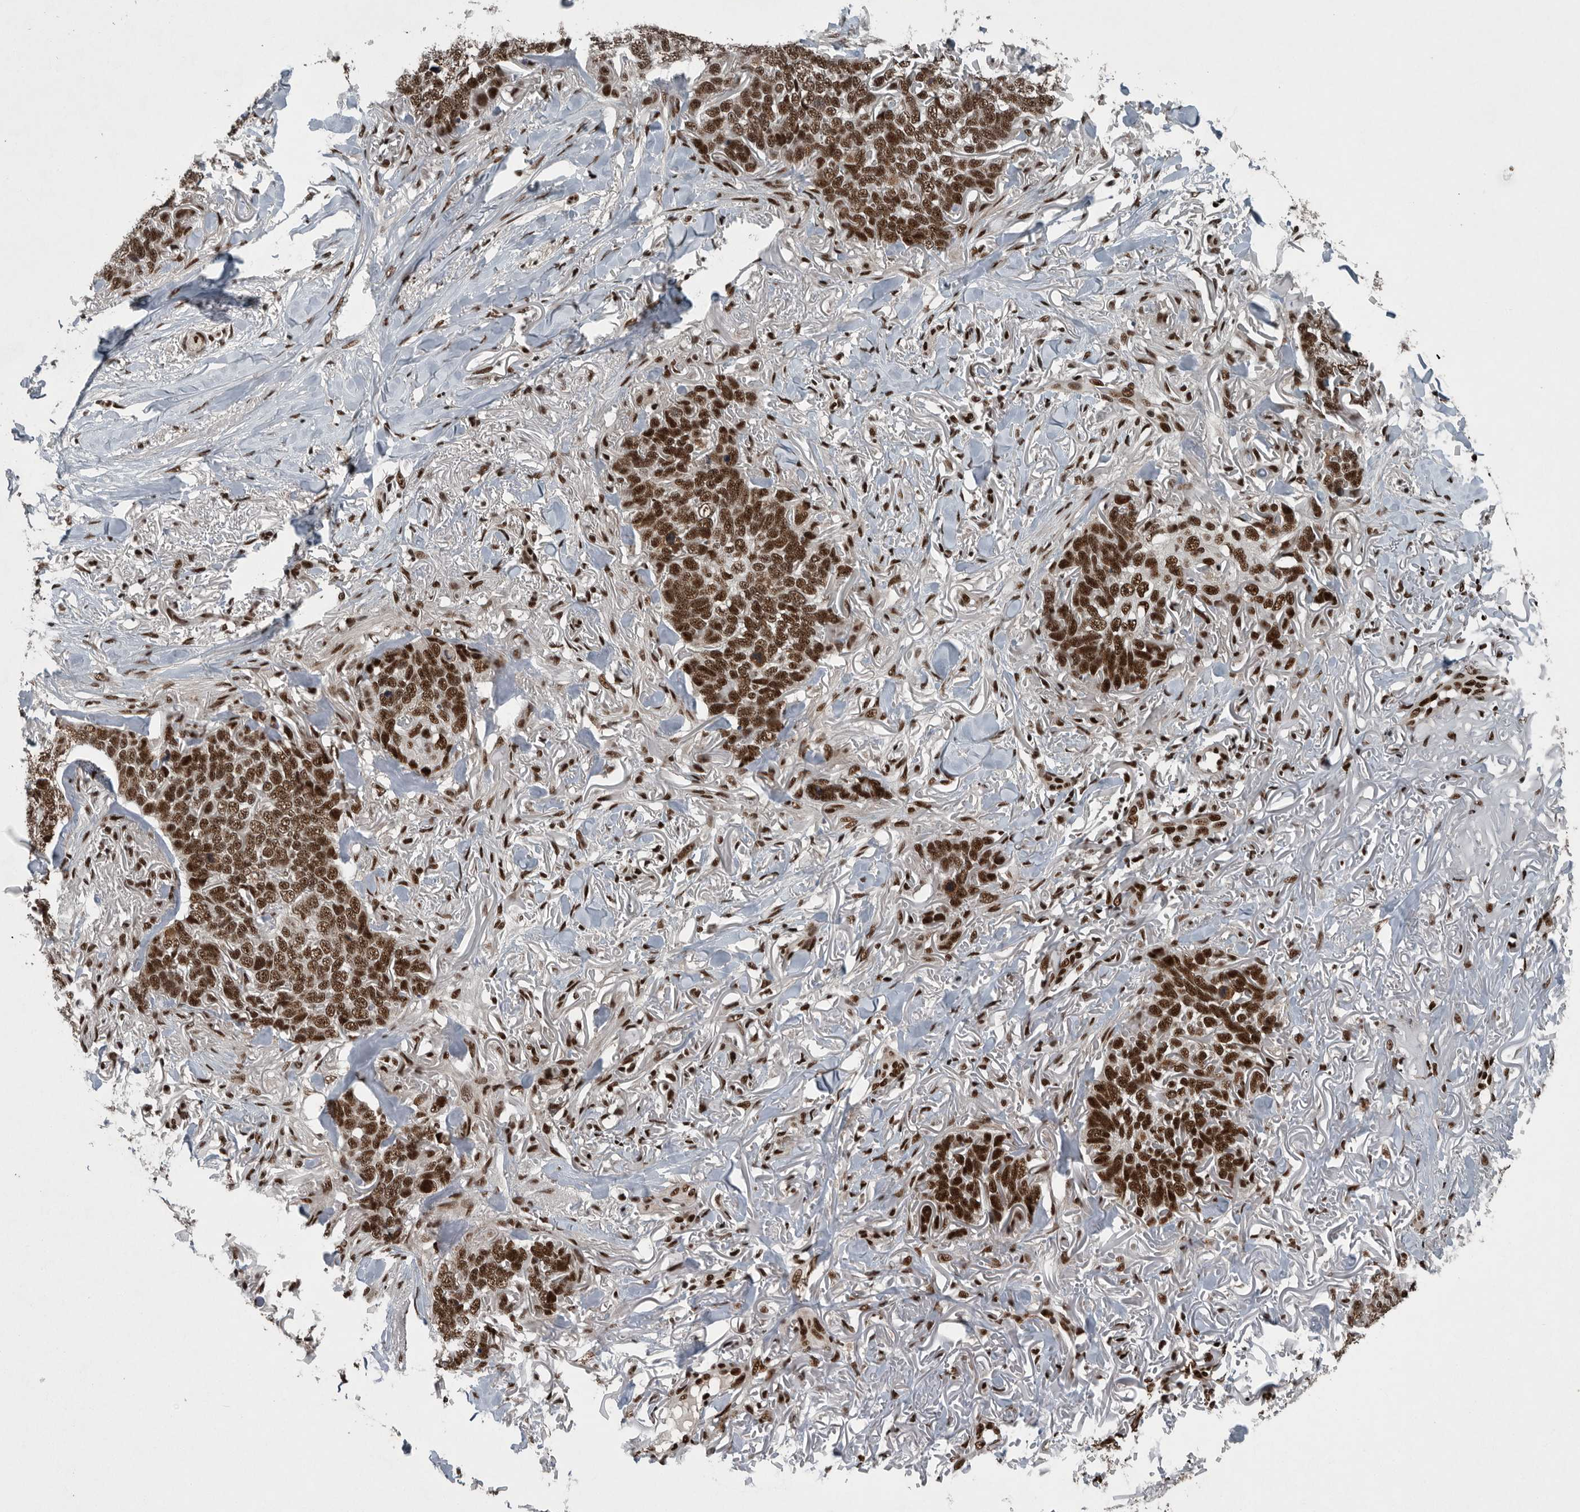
{"staining": {"intensity": "strong", "quantity": ">75%", "location": "nuclear"}, "tissue": "skin cancer", "cell_type": "Tumor cells", "image_type": "cancer", "snomed": [{"axis": "morphology", "description": "Normal tissue, NOS"}, {"axis": "morphology", "description": "Basal cell carcinoma"}, {"axis": "topography", "description": "Skin"}], "caption": "IHC staining of skin cancer, which reveals high levels of strong nuclear expression in approximately >75% of tumor cells indicating strong nuclear protein expression. The staining was performed using DAB (3,3'-diaminobenzidine) (brown) for protein detection and nuclei were counterstained in hematoxylin (blue).", "gene": "SENP7", "patient": {"sex": "male", "age": 77}}